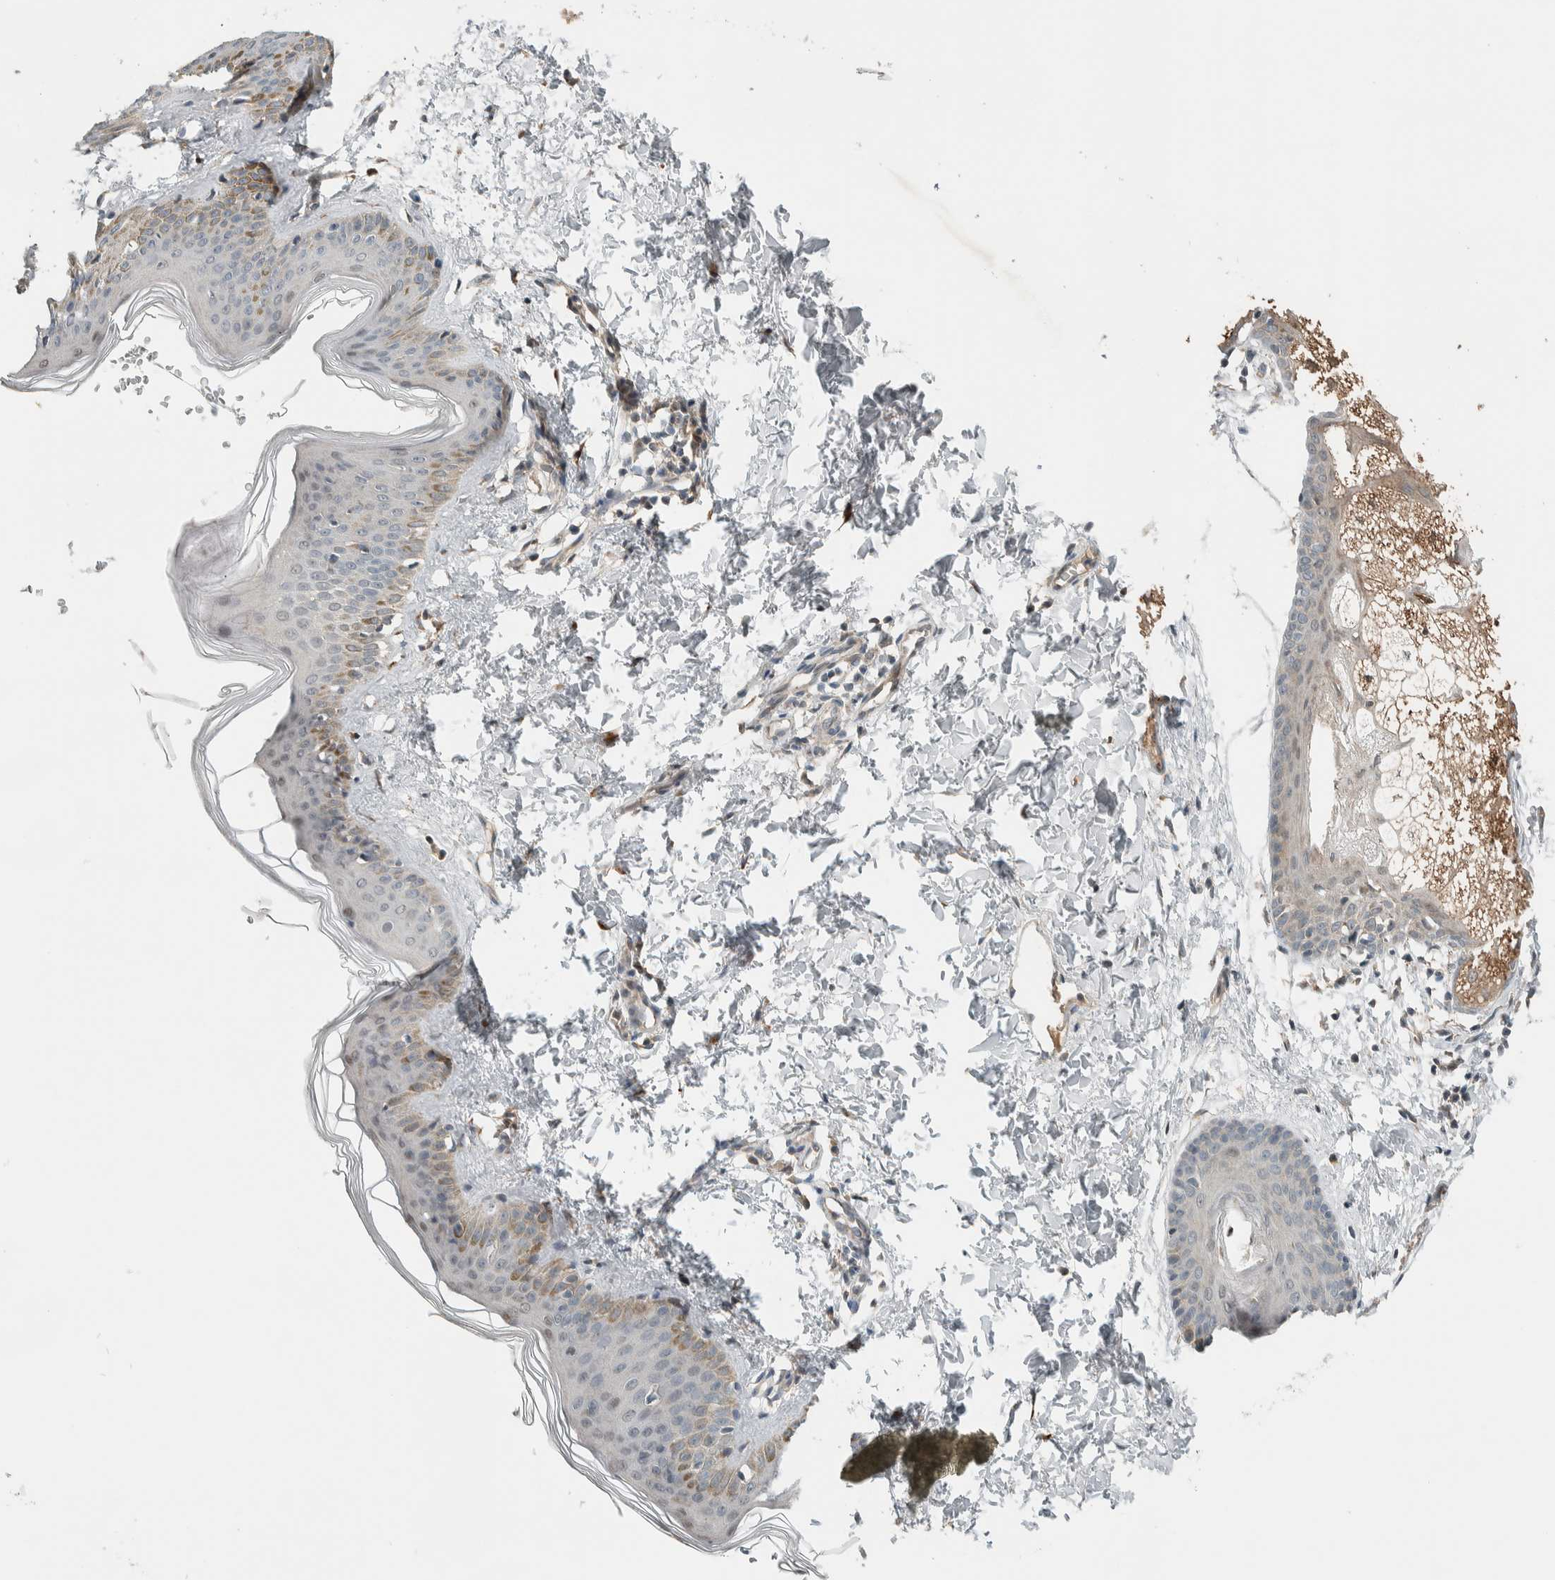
{"staining": {"intensity": "moderate", "quantity": "25%-75%", "location": "cytoplasmic/membranous"}, "tissue": "skin", "cell_type": "Fibroblasts", "image_type": "normal", "snomed": [{"axis": "morphology", "description": "Normal tissue, NOS"}, {"axis": "topography", "description": "Skin"}], "caption": "Immunohistochemistry (IHC) (DAB (3,3'-diaminobenzidine)) staining of benign human skin shows moderate cytoplasmic/membranous protein staining in approximately 25%-75% of fibroblasts. (IHC, brightfield microscopy, high magnification).", "gene": "CTBP2", "patient": {"sex": "female", "age": 27}}